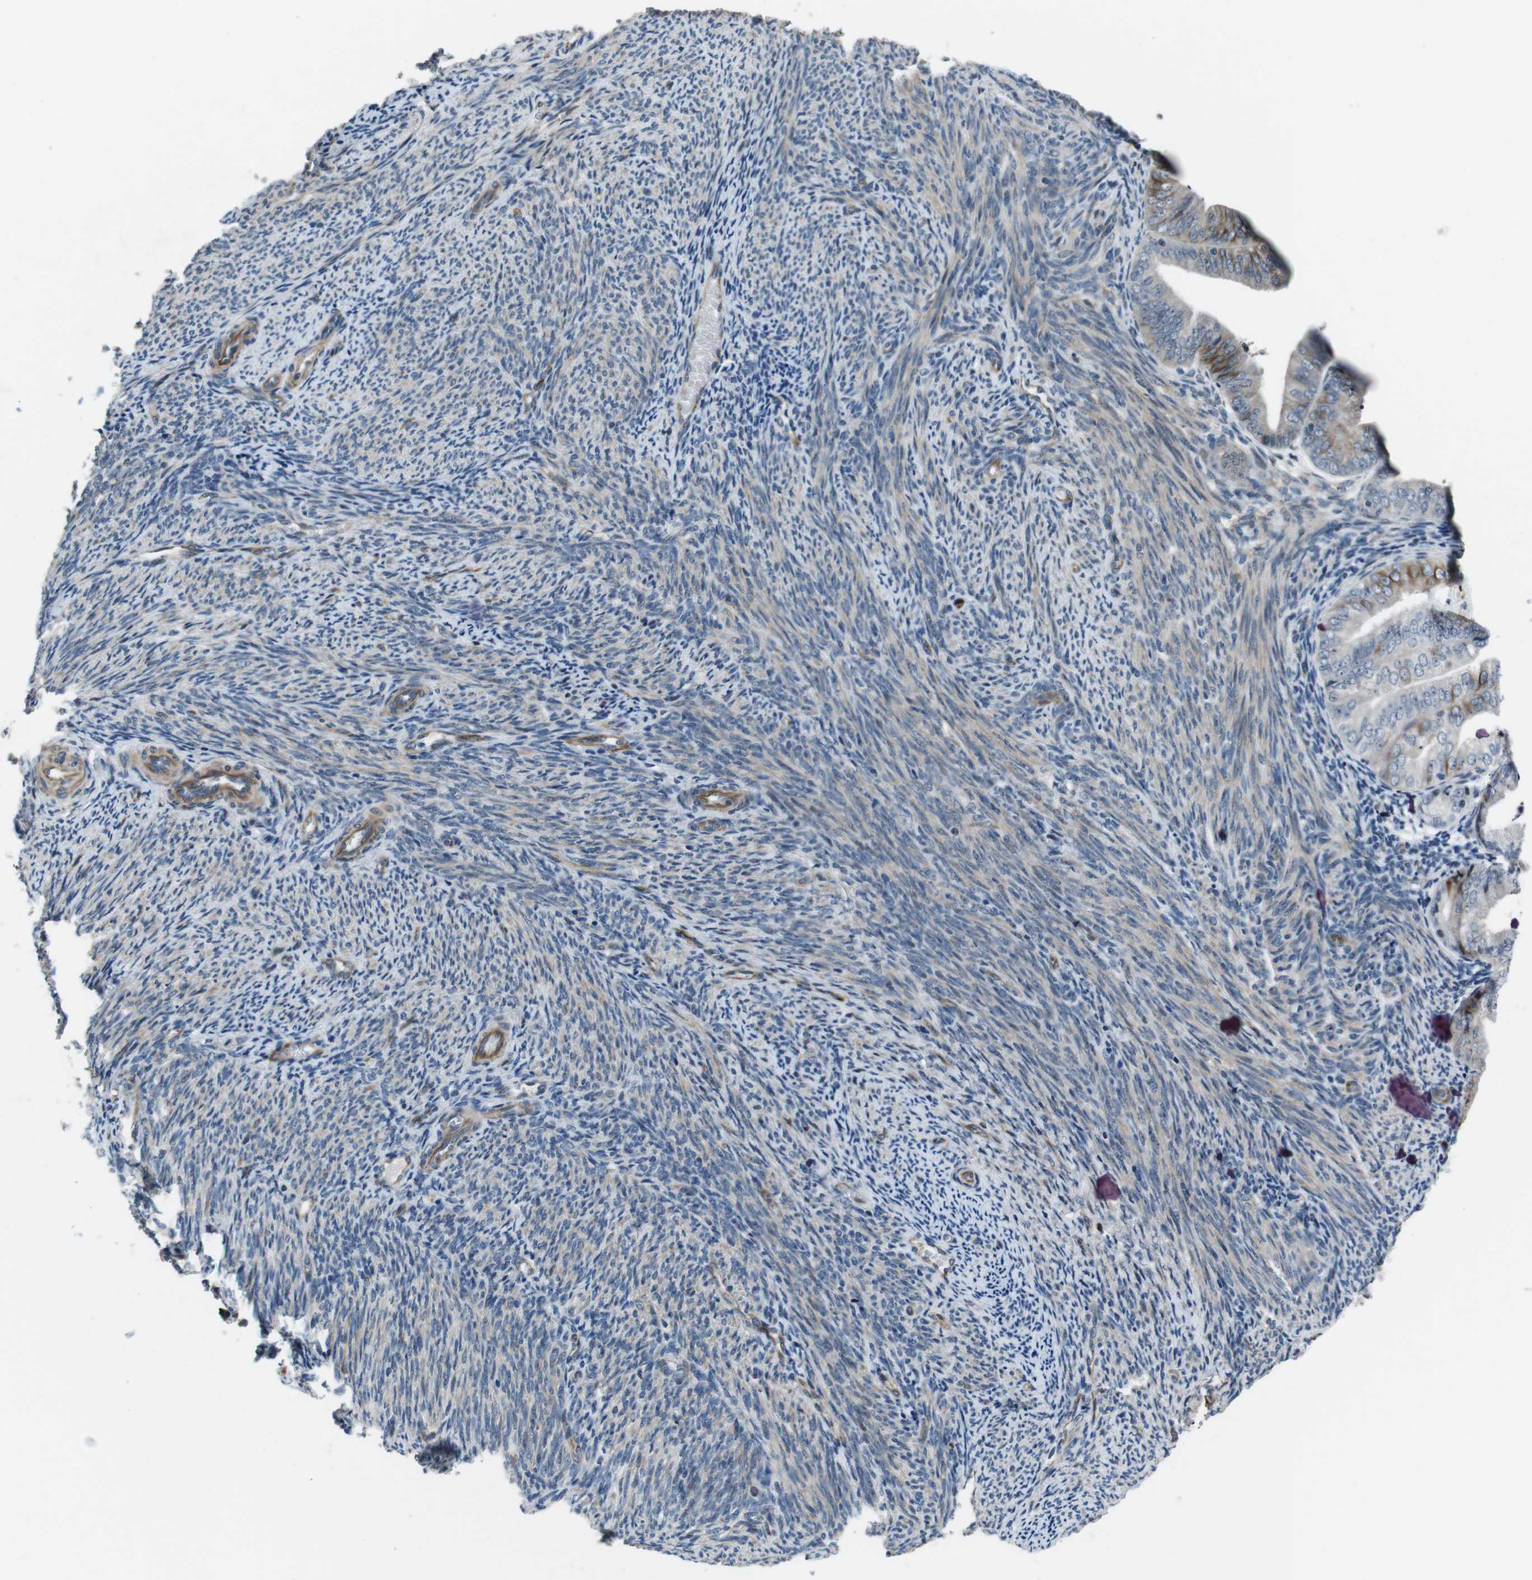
{"staining": {"intensity": "weak", "quantity": "<25%", "location": "cytoplasmic/membranous"}, "tissue": "endometrial cancer", "cell_type": "Tumor cells", "image_type": "cancer", "snomed": [{"axis": "morphology", "description": "Adenocarcinoma, NOS"}, {"axis": "topography", "description": "Endometrium"}], "caption": "IHC micrograph of human endometrial cancer stained for a protein (brown), which shows no expression in tumor cells. The staining is performed using DAB brown chromogen with nuclei counter-stained in using hematoxylin.", "gene": "LRRC49", "patient": {"sex": "female", "age": 63}}